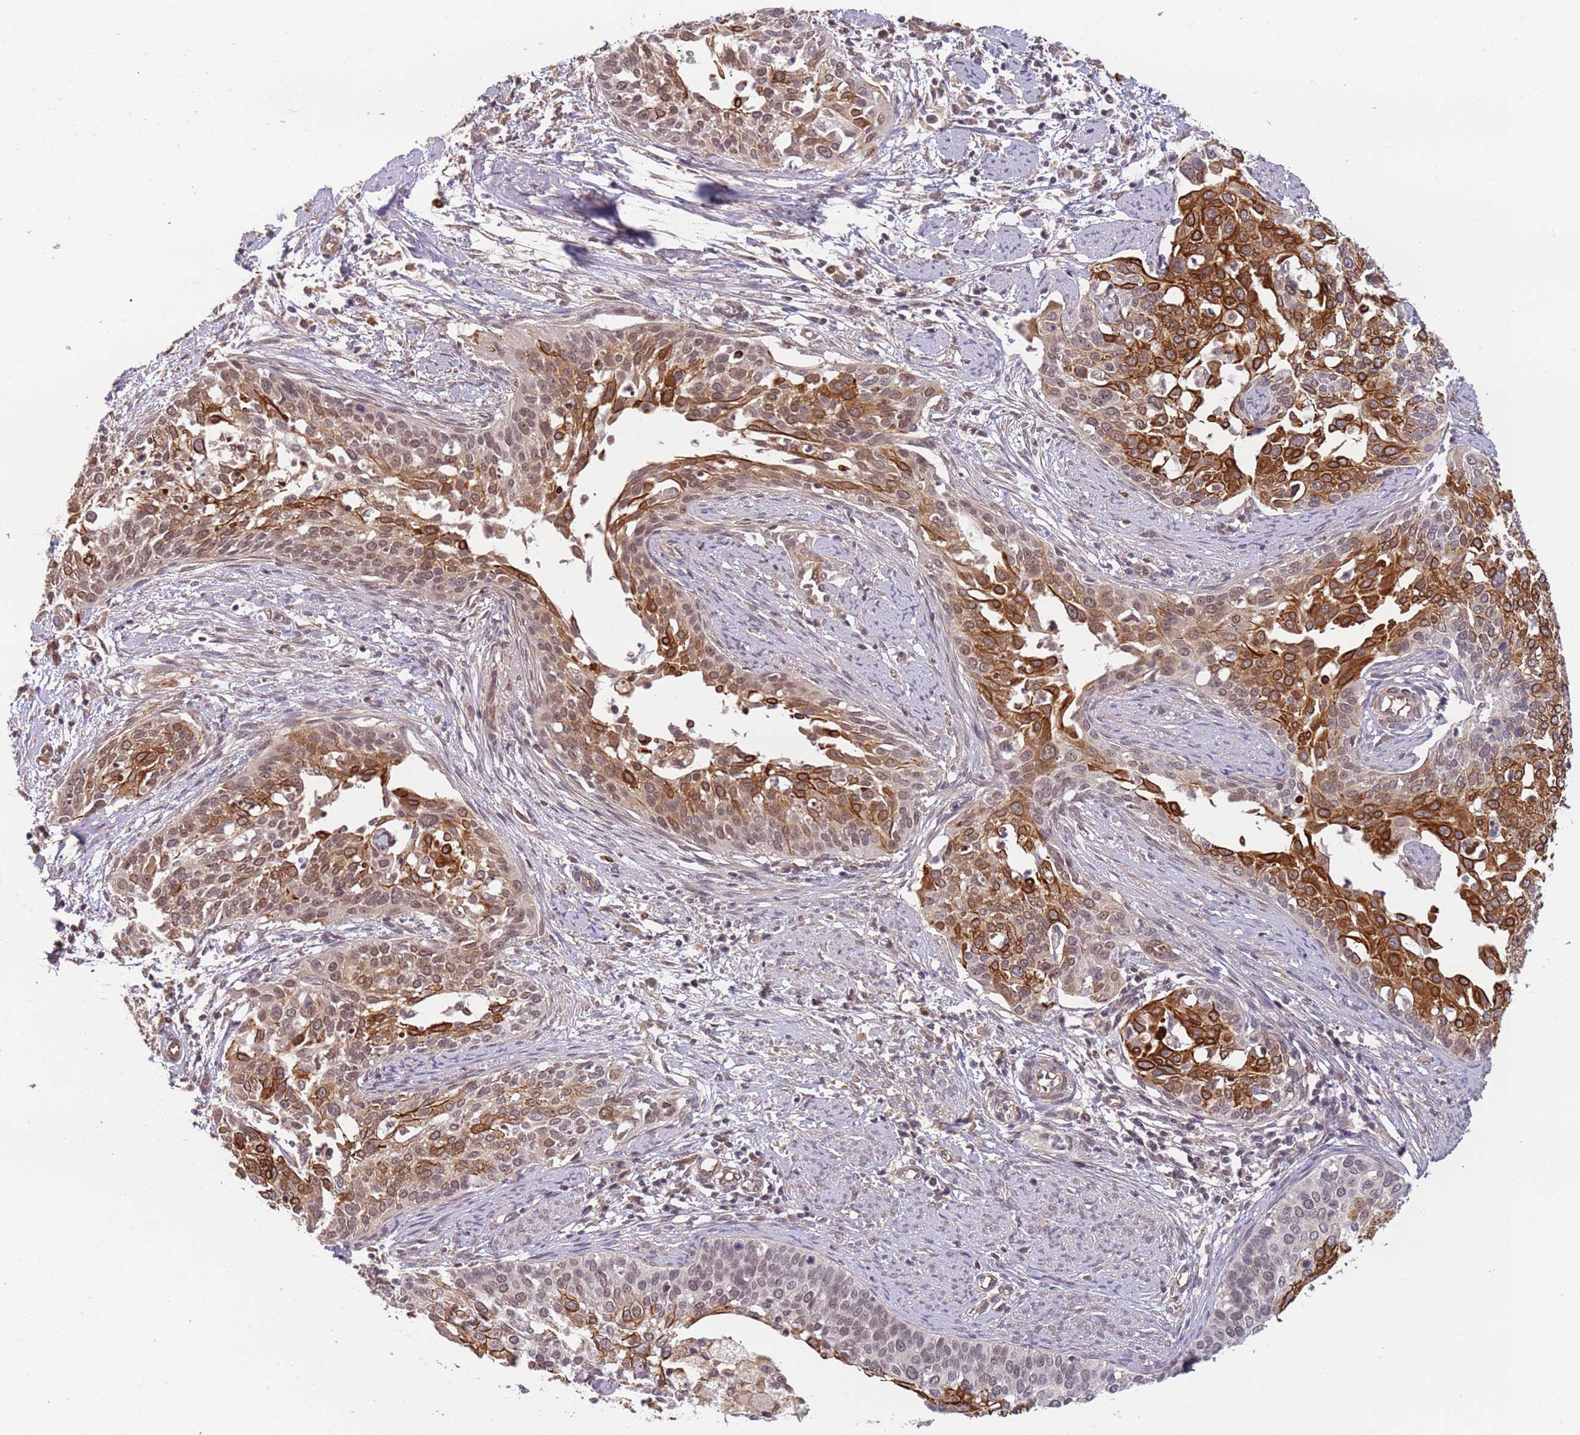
{"staining": {"intensity": "strong", "quantity": ">75%", "location": "cytoplasmic/membranous,nuclear"}, "tissue": "cervical cancer", "cell_type": "Tumor cells", "image_type": "cancer", "snomed": [{"axis": "morphology", "description": "Squamous cell carcinoma, NOS"}, {"axis": "topography", "description": "Cervix"}], "caption": "IHC histopathology image of human squamous cell carcinoma (cervical) stained for a protein (brown), which reveals high levels of strong cytoplasmic/membranous and nuclear positivity in approximately >75% of tumor cells.", "gene": "SURF2", "patient": {"sex": "female", "age": 44}}